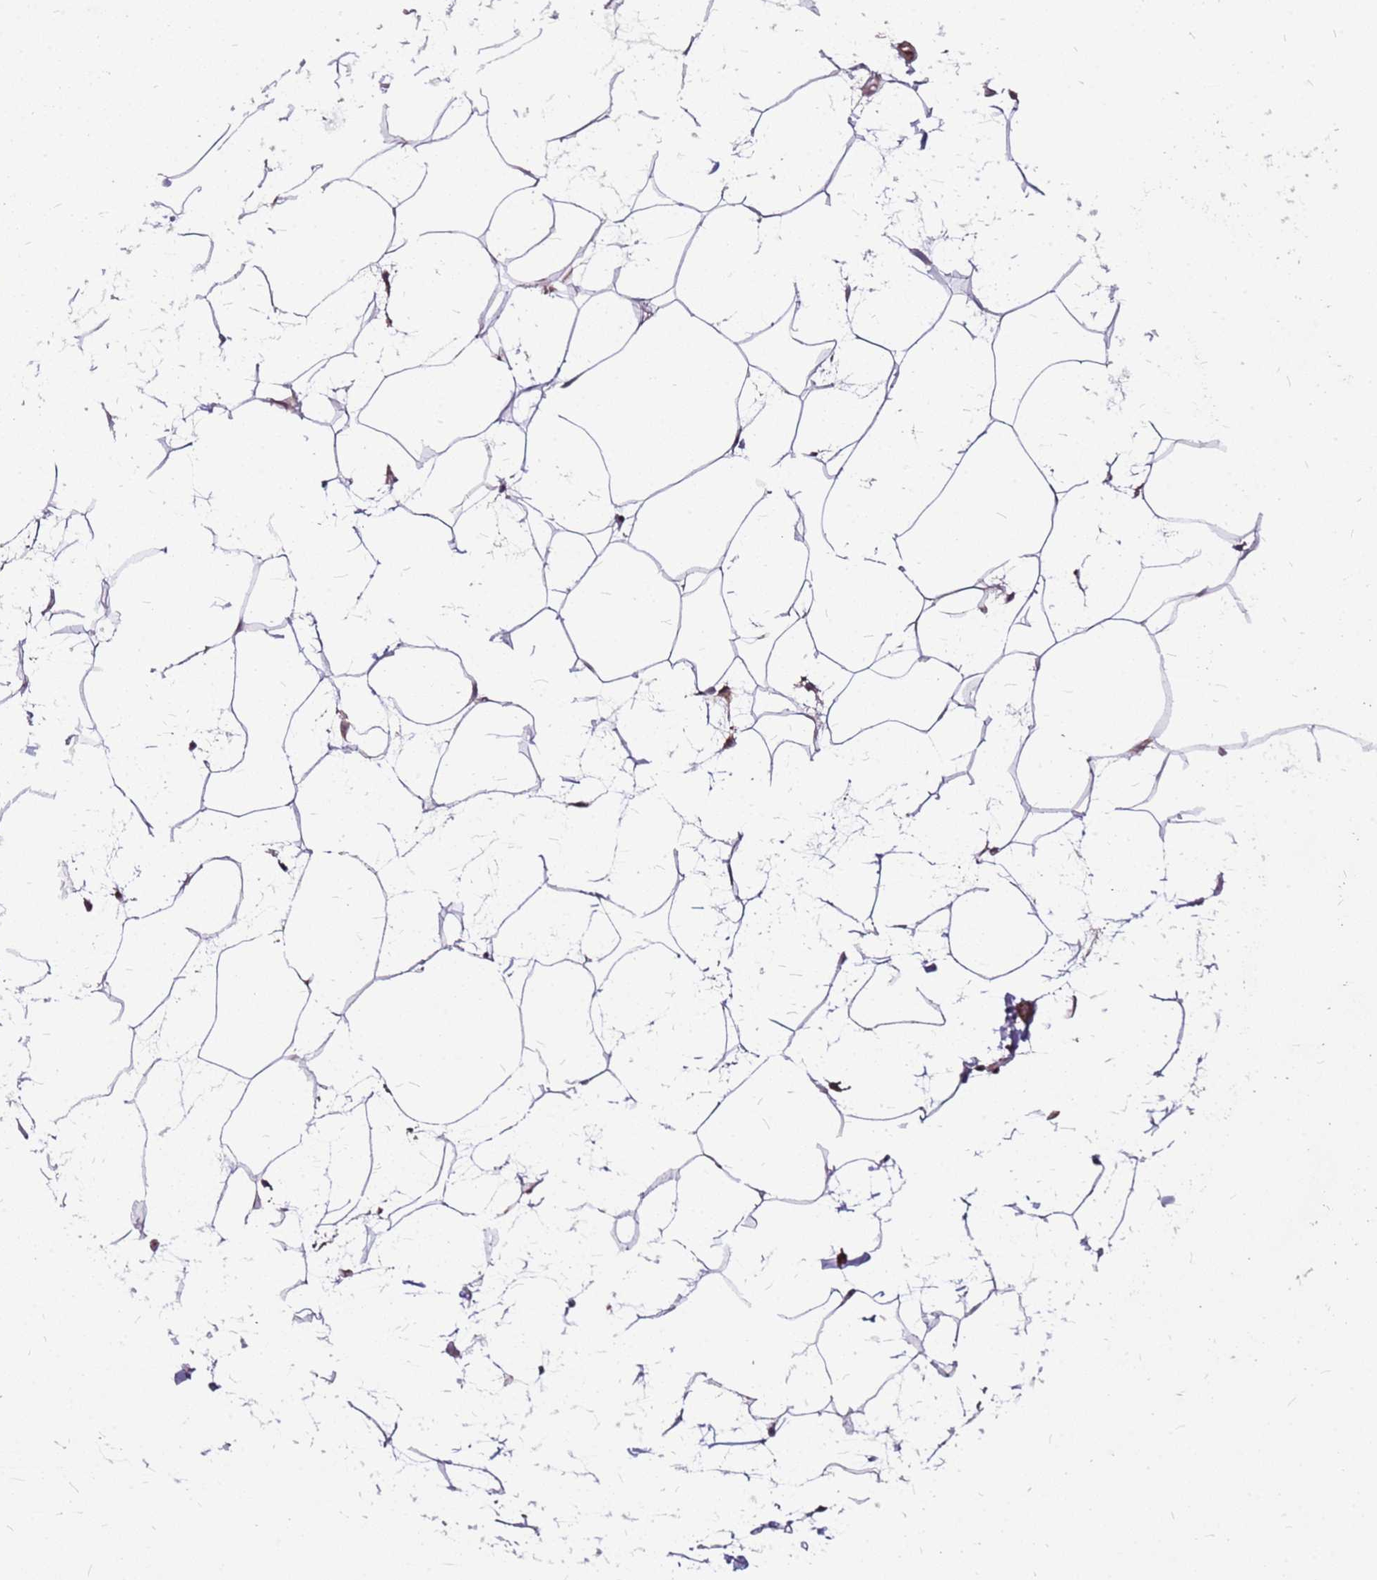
{"staining": {"intensity": "weak", "quantity": "25%-75%", "location": "cytoplasmic/membranous"}, "tissue": "adipose tissue", "cell_type": "Adipocytes", "image_type": "normal", "snomed": [{"axis": "morphology", "description": "Normal tissue, NOS"}, {"axis": "topography", "description": "Adipose tissue"}], "caption": "Immunohistochemistry (IHC) staining of unremarkable adipose tissue, which shows low levels of weak cytoplasmic/membranous staining in approximately 25%-75% of adipocytes indicating weak cytoplasmic/membranous protein positivity. The staining was performed using DAB (brown) for protein detection and nuclei were counterstained in hematoxylin (blue).", "gene": "OR51T1", "patient": {"sex": "female", "age": 37}}